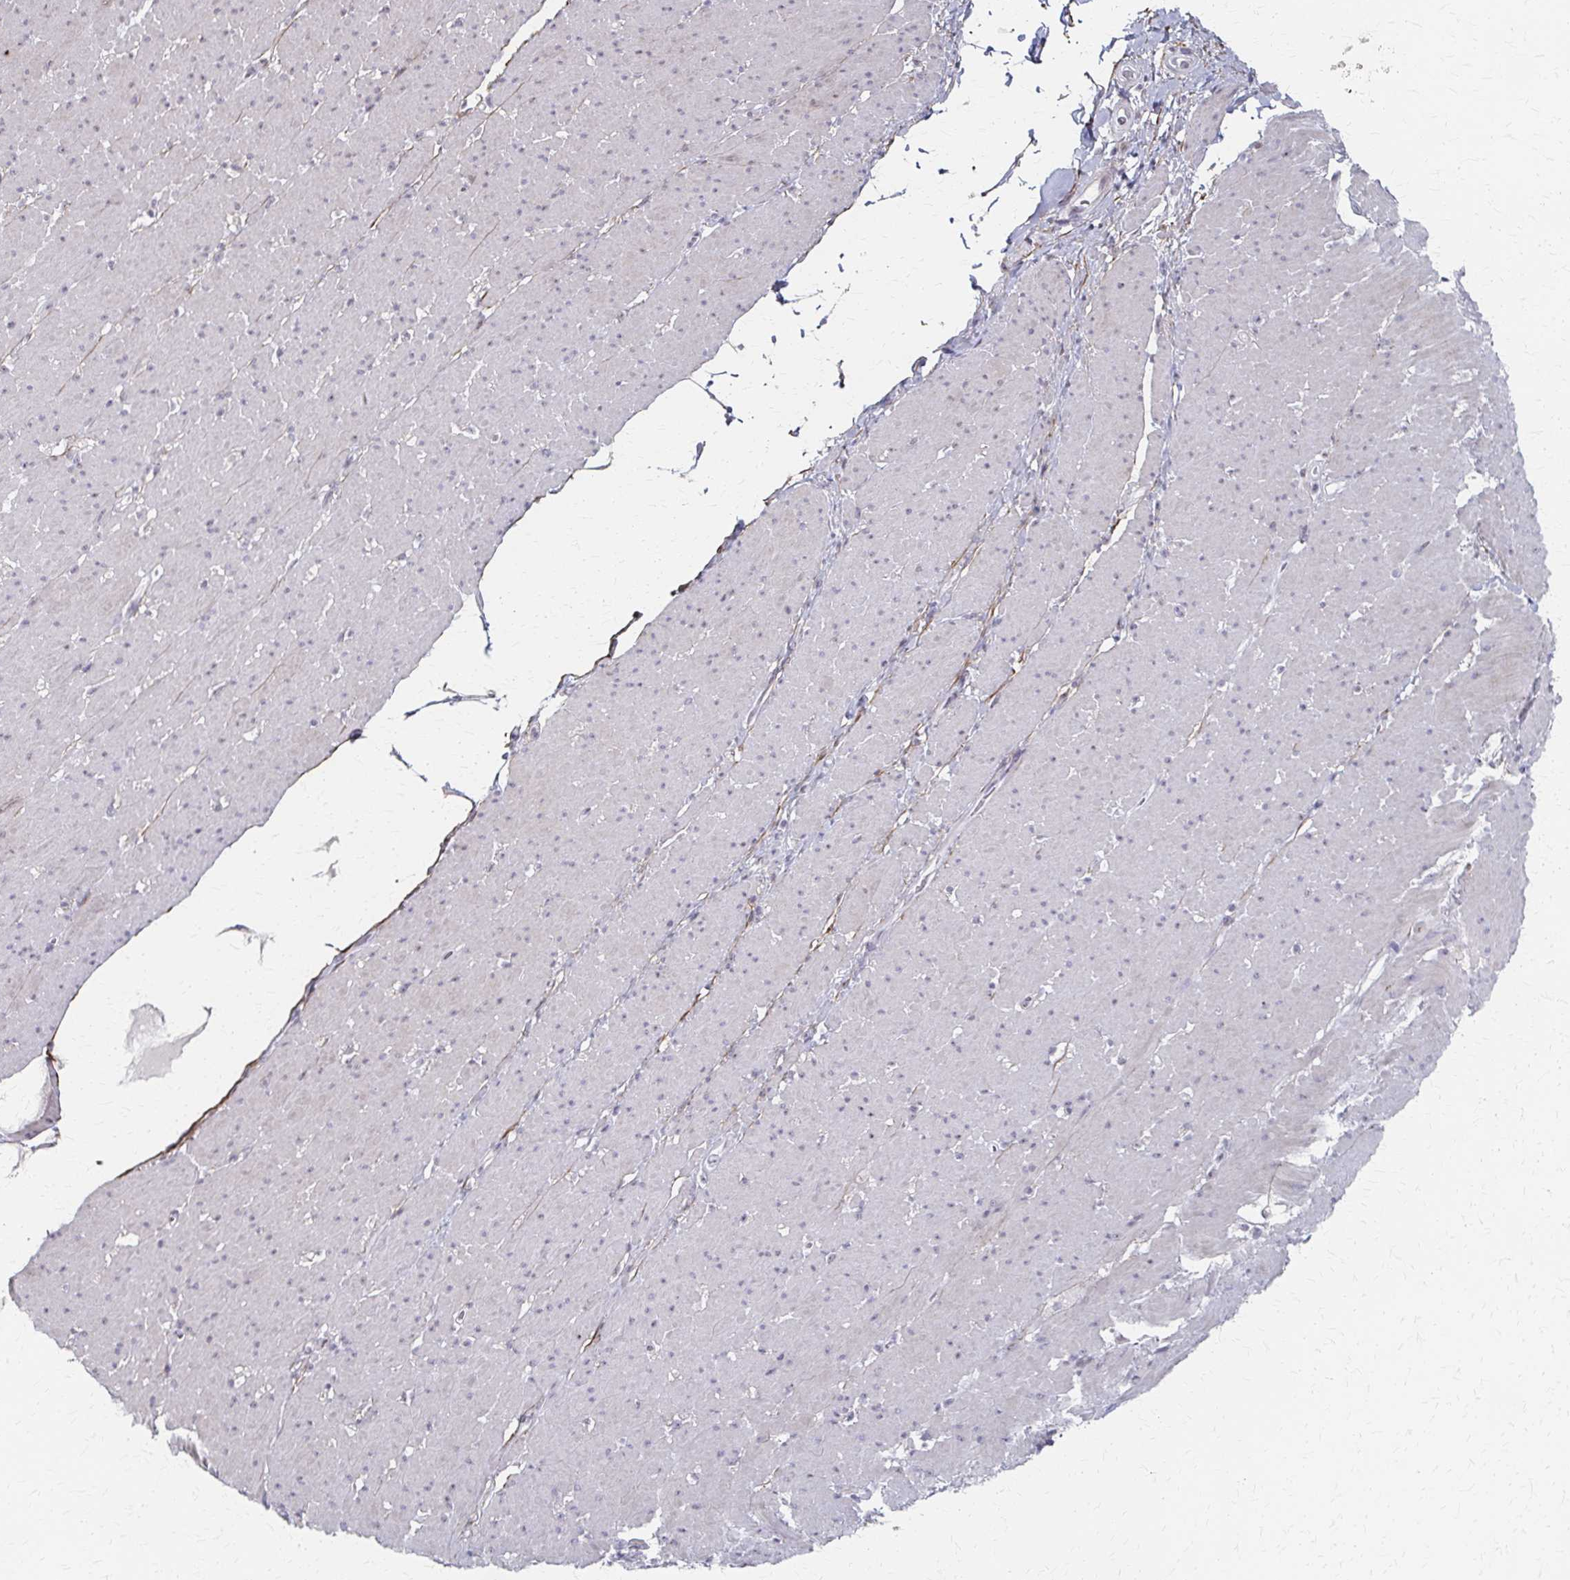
{"staining": {"intensity": "weak", "quantity": "<25%", "location": "cytoplasmic/membranous"}, "tissue": "smooth muscle", "cell_type": "Smooth muscle cells", "image_type": "normal", "snomed": [{"axis": "morphology", "description": "Normal tissue, NOS"}, {"axis": "topography", "description": "Smooth muscle"}, {"axis": "topography", "description": "Rectum"}], "caption": "Smooth muscle cells show no significant positivity in normal smooth muscle. (DAB immunohistochemistry (IHC) with hematoxylin counter stain).", "gene": "PES1", "patient": {"sex": "male", "age": 53}}